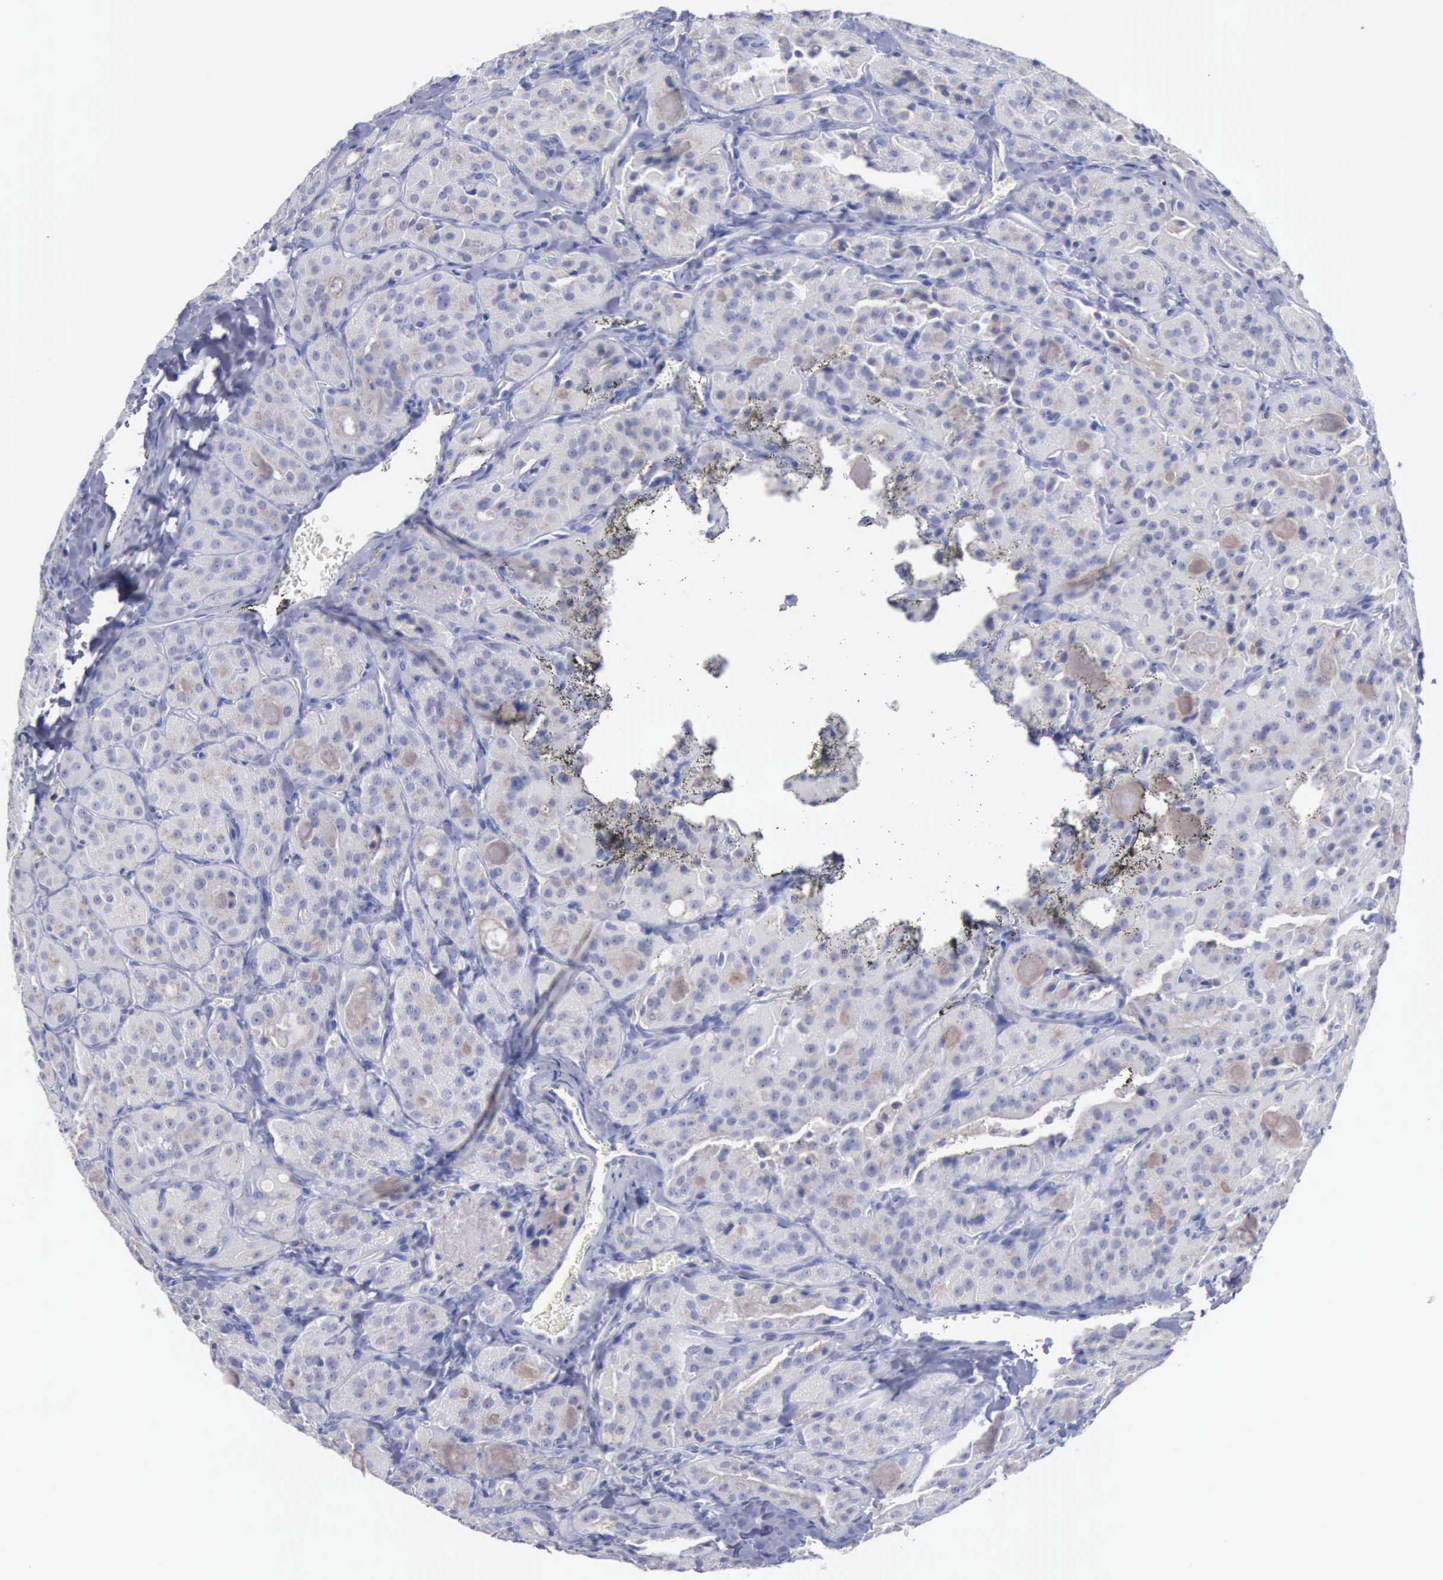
{"staining": {"intensity": "negative", "quantity": "none", "location": "none"}, "tissue": "thyroid cancer", "cell_type": "Tumor cells", "image_type": "cancer", "snomed": [{"axis": "morphology", "description": "Carcinoma, NOS"}, {"axis": "topography", "description": "Thyroid gland"}], "caption": "DAB (3,3'-diaminobenzidine) immunohistochemical staining of thyroid carcinoma reveals no significant positivity in tumor cells.", "gene": "SATB2", "patient": {"sex": "male", "age": 76}}